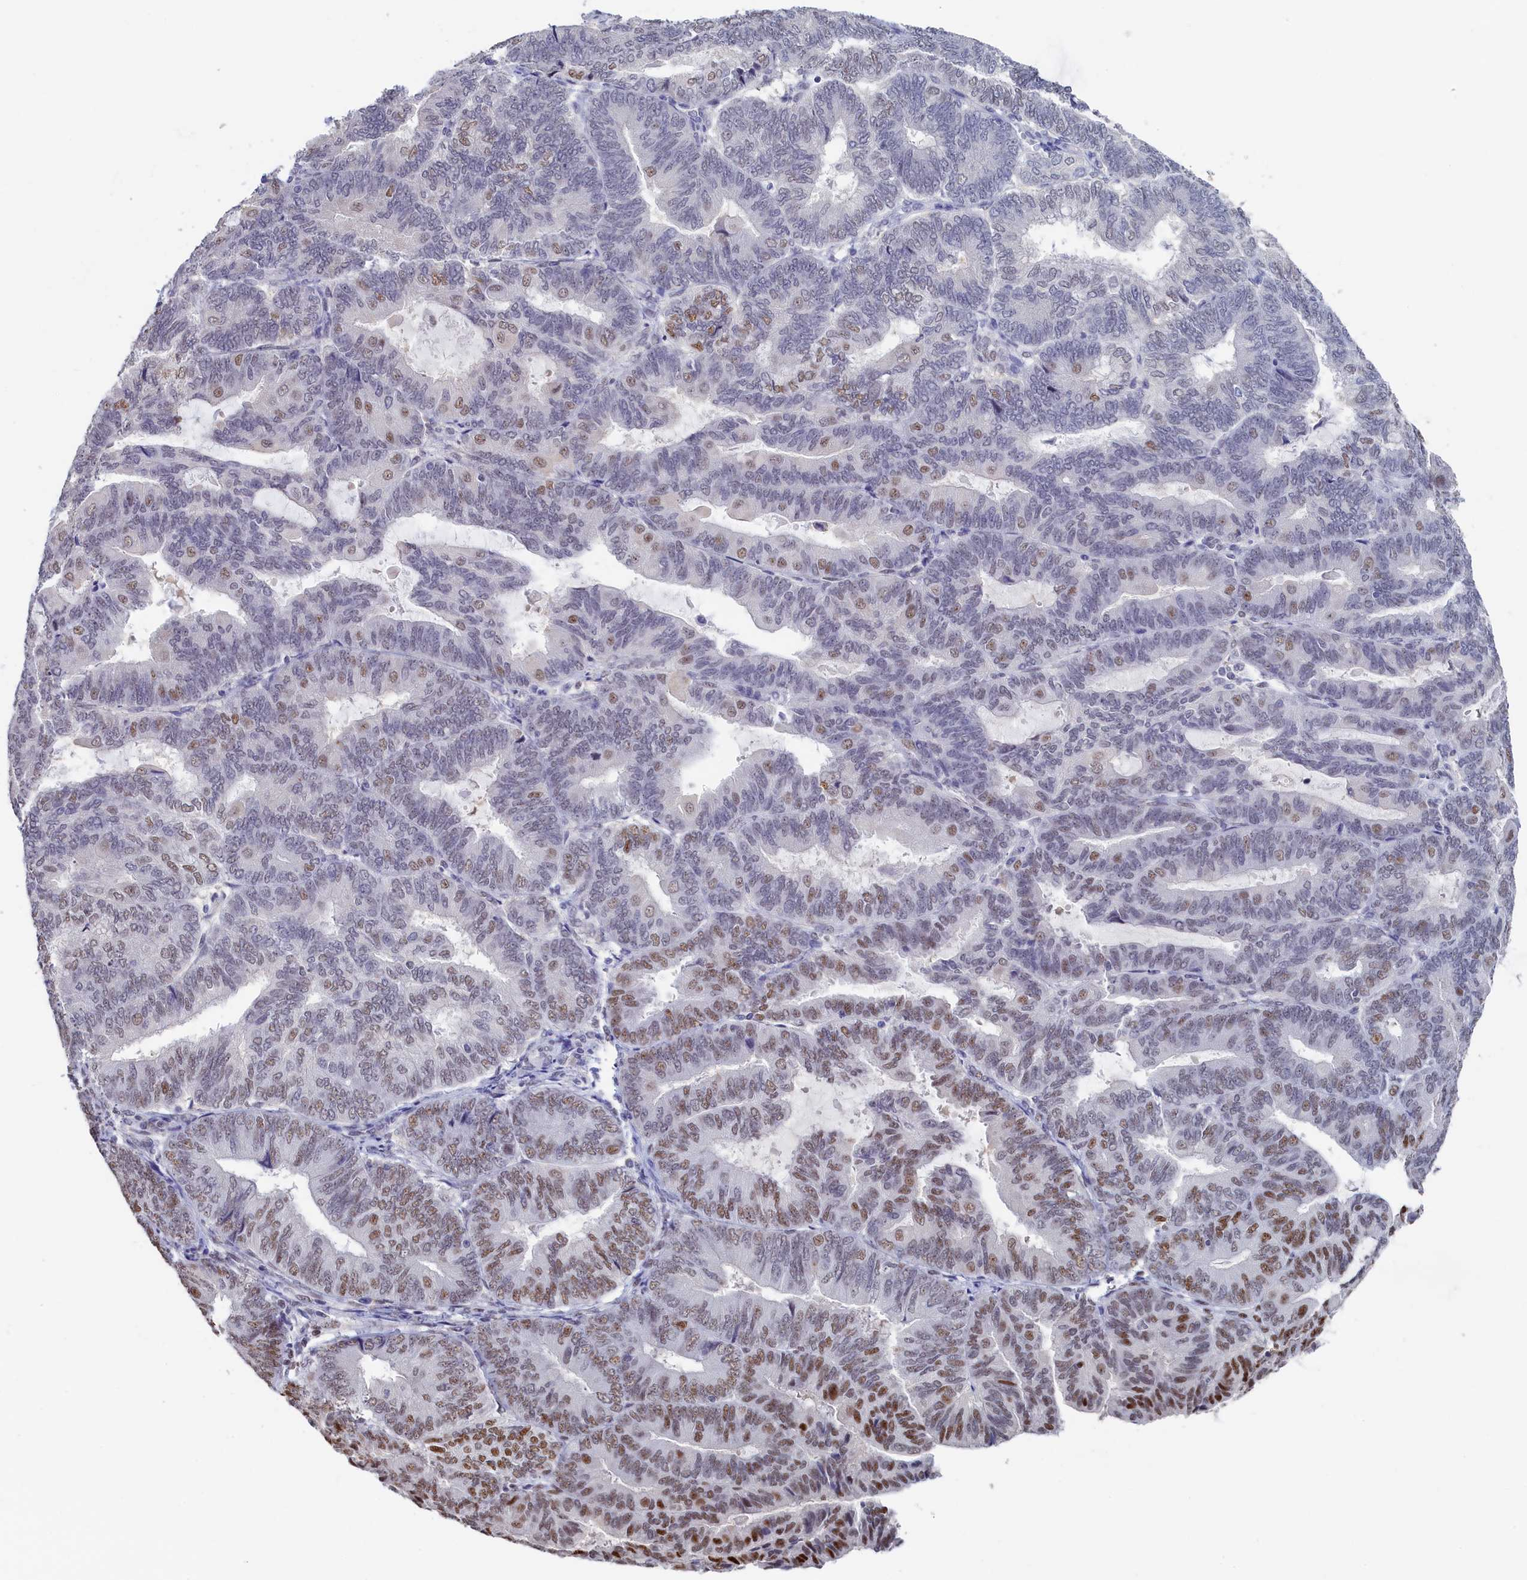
{"staining": {"intensity": "moderate", "quantity": "<25%", "location": "nuclear"}, "tissue": "endometrial cancer", "cell_type": "Tumor cells", "image_type": "cancer", "snomed": [{"axis": "morphology", "description": "Adenocarcinoma, NOS"}, {"axis": "topography", "description": "Endometrium"}], "caption": "An image of human endometrial adenocarcinoma stained for a protein shows moderate nuclear brown staining in tumor cells. The protein of interest is stained brown, and the nuclei are stained in blue (DAB (3,3'-diaminobenzidine) IHC with brightfield microscopy, high magnification).", "gene": "MOSPD3", "patient": {"sex": "female", "age": 81}}